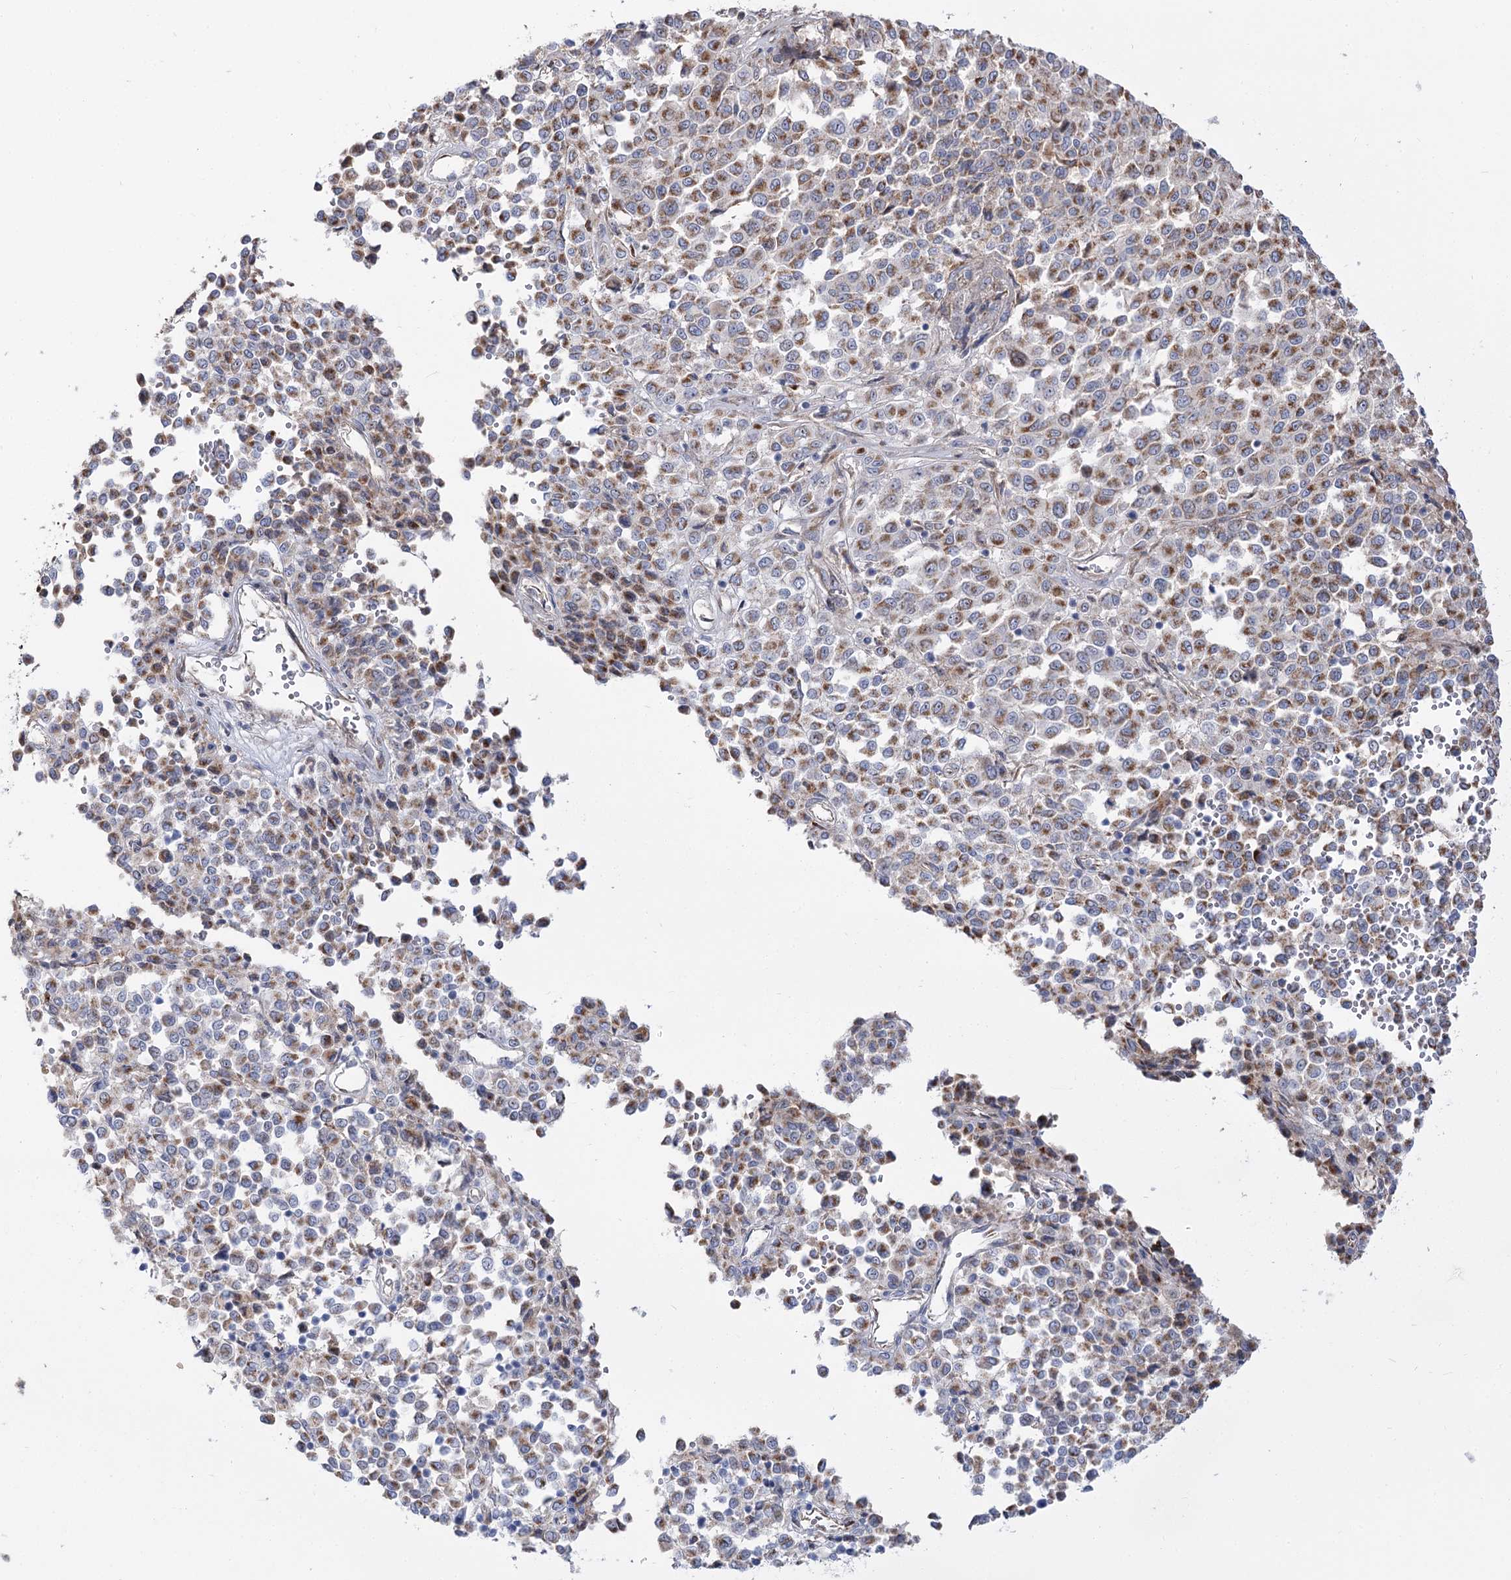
{"staining": {"intensity": "moderate", "quantity": ">75%", "location": "cytoplasmic/membranous"}, "tissue": "melanoma", "cell_type": "Tumor cells", "image_type": "cancer", "snomed": [{"axis": "morphology", "description": "Malignant melanoma, Metastatic site"}, {"axis": "topography", "description": "Pancreas"}], "caption": "Malignant melanoma (metastatic site) stained with a brown dye exhibits moderate cytoplasmic/membranous positive positivity in about >75% of tumor cells.", "gene": "SUOX", "patient": {"sex": "female", "age": 30}}